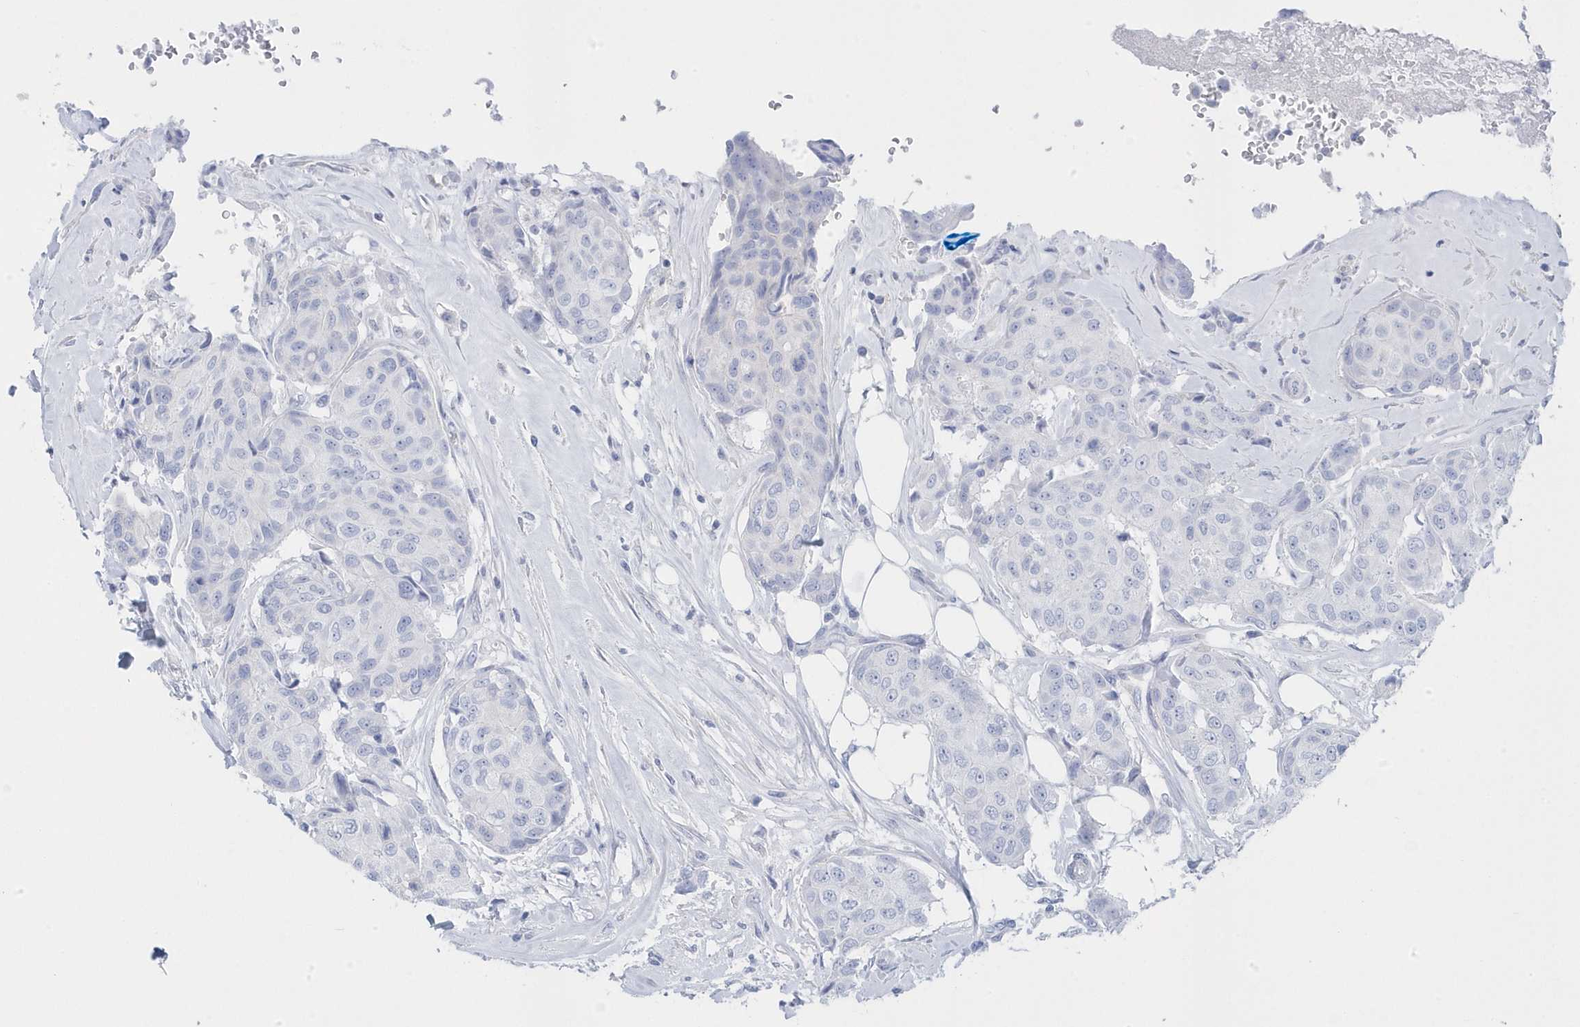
{"staining": {"intensity": "negative", "quantity": "none", "location": "none"}, "tissue": "breast cancer", "cell_type": "Tumor cells", "image_type": "cancer", "snomed": [{"axis": "morphology", "description": "Duct carcinoma"}, {"axis": "topography", "description": "Breast"}], "caption": "Immunohistochemistry of breast cancer demonstrates no staining in tumor cells.", "gene": "ANAPC1", "patient": {"sex": "female", "age": 80}}